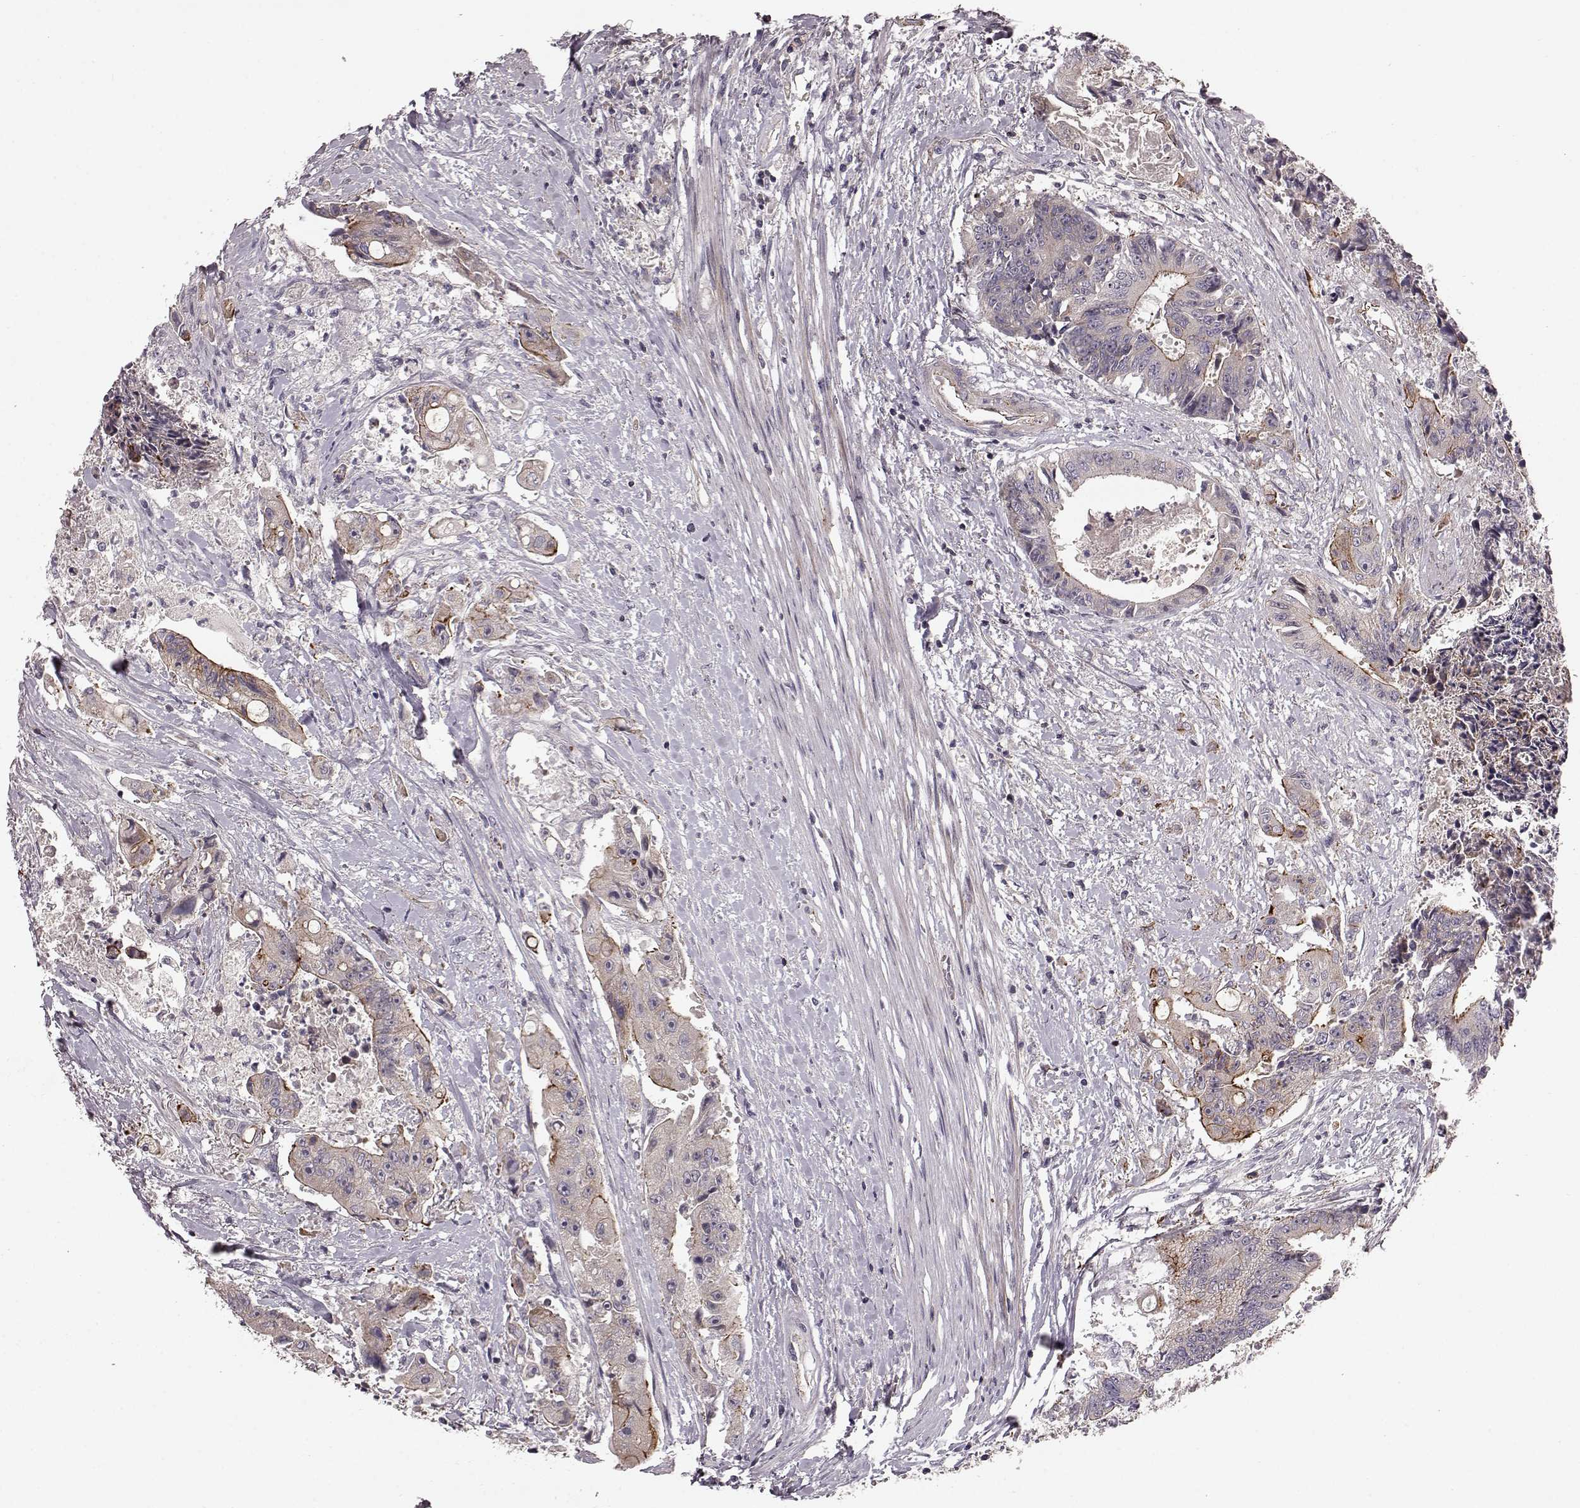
{"staining": {"intensity": "moderate", "quantity": "25%-75%", "location": "cytoplasmic/membranous"}, "tissue": "colorectal cancer", "cell_type": "Tumor cells", "image_type": "cancer", "snomed": [{"axis": "morphology", "description": "Adenocarcinoma, NOS"}, {"axis": "topography", "description": "Rectum"}], "caption": "Immunohistochemistry (IHC) (DAB) staining of colorectal cancer demonstrates moderate cytoplasmic/membranous protein expression in about 25%-75% of tumor cells.", "gene": "SLC22A18", "patient": {"sex": "male", "age": 54}}